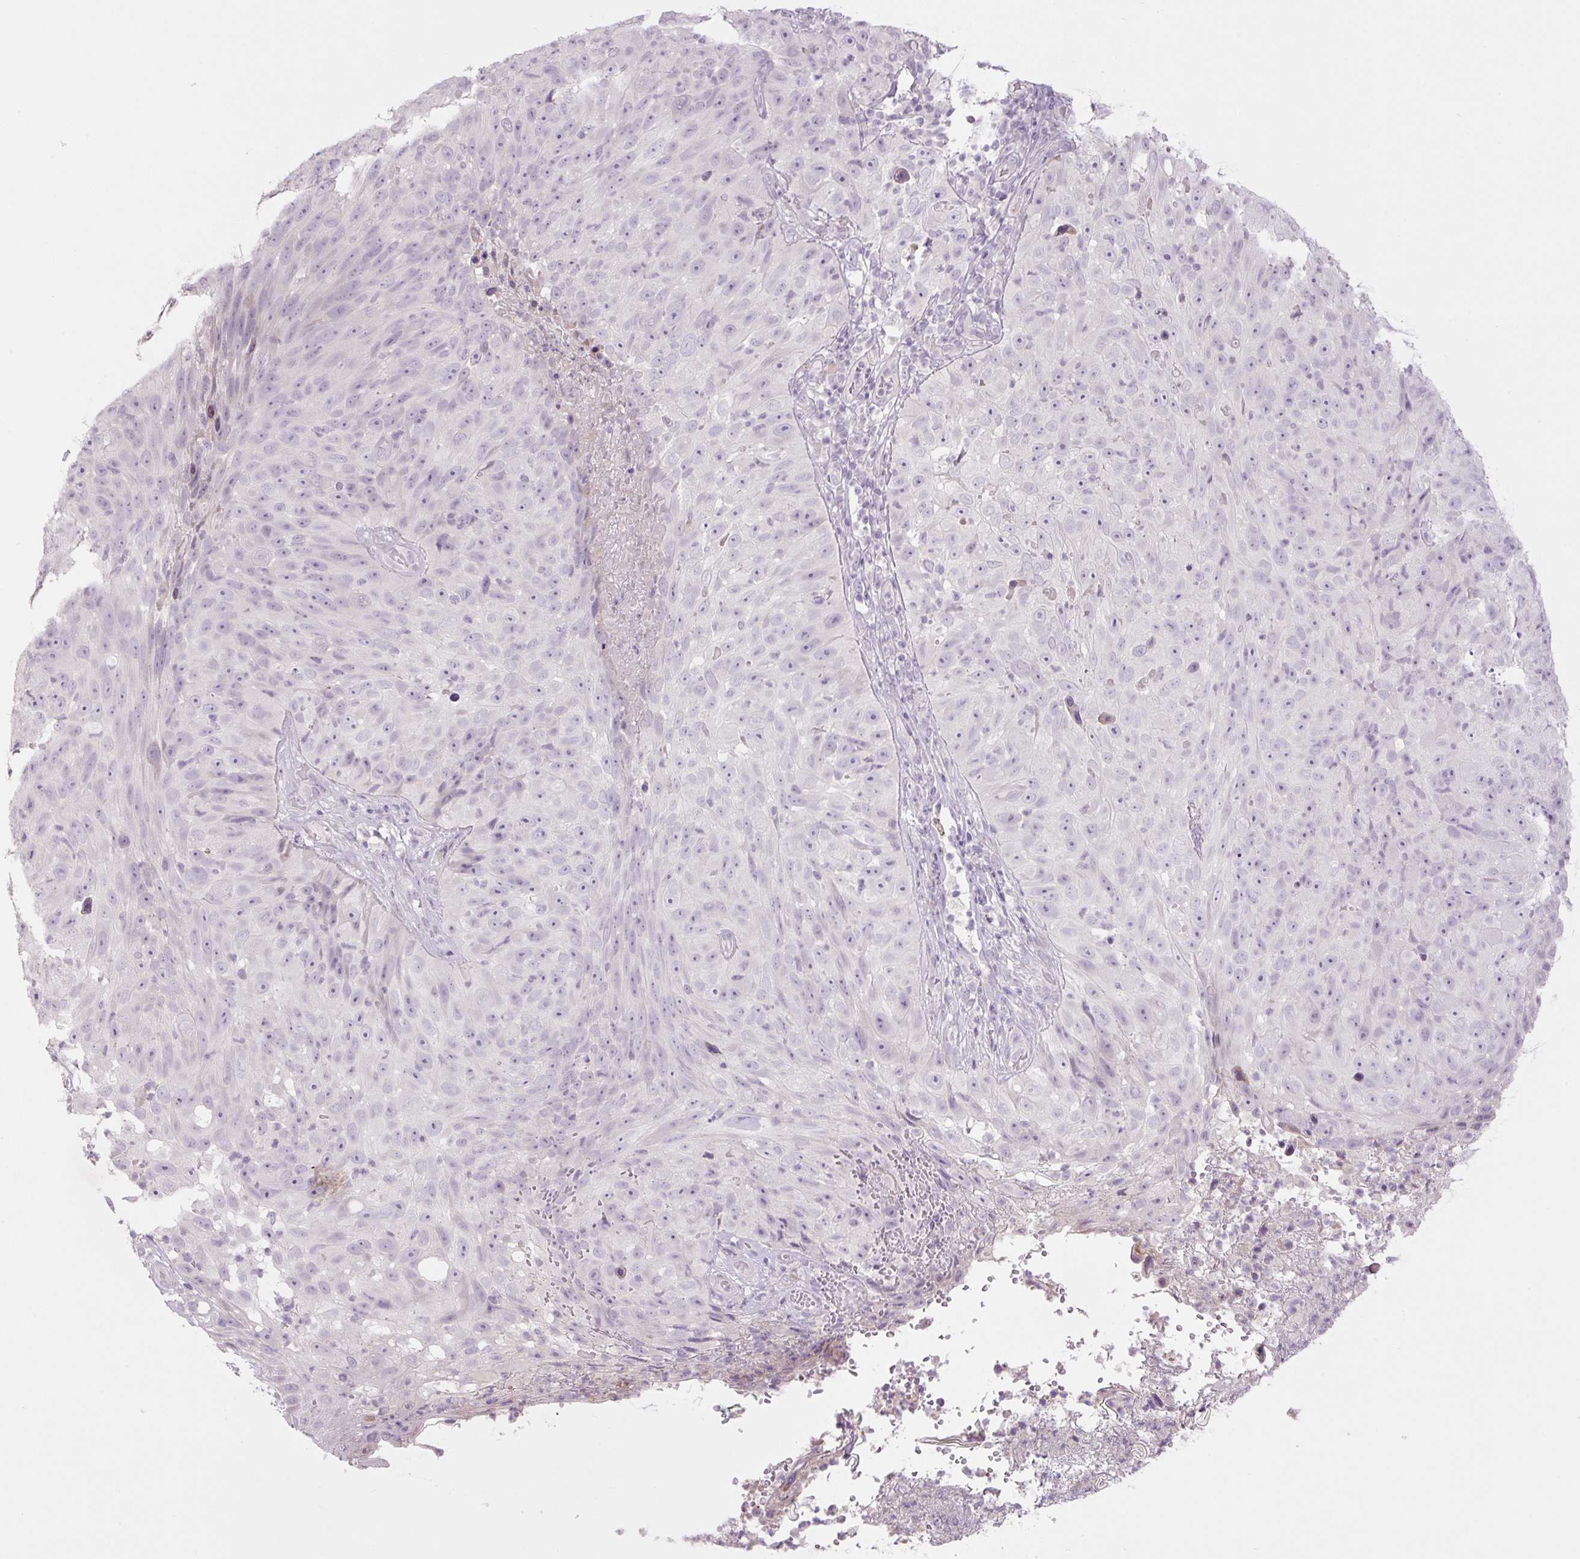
{"staining": {"intensity": "negative", "quantity": "none", "location": "none"}, "tissue": "skin cancer", "cell_type": "Tumor cells", "image_type": "cancer", "snomed": [{"axis": "morphology", "description": "Squamous cell carcinoma, NOS"}, {"axis": "topography", "description": "Skin"}], "caption": "Human skin squamous cell carcinoma stained for a protein using IHC demonstrates no staining in tumor cells.", "gene": "TMEM100", "patient": {"sex": "female", "age": 87}}